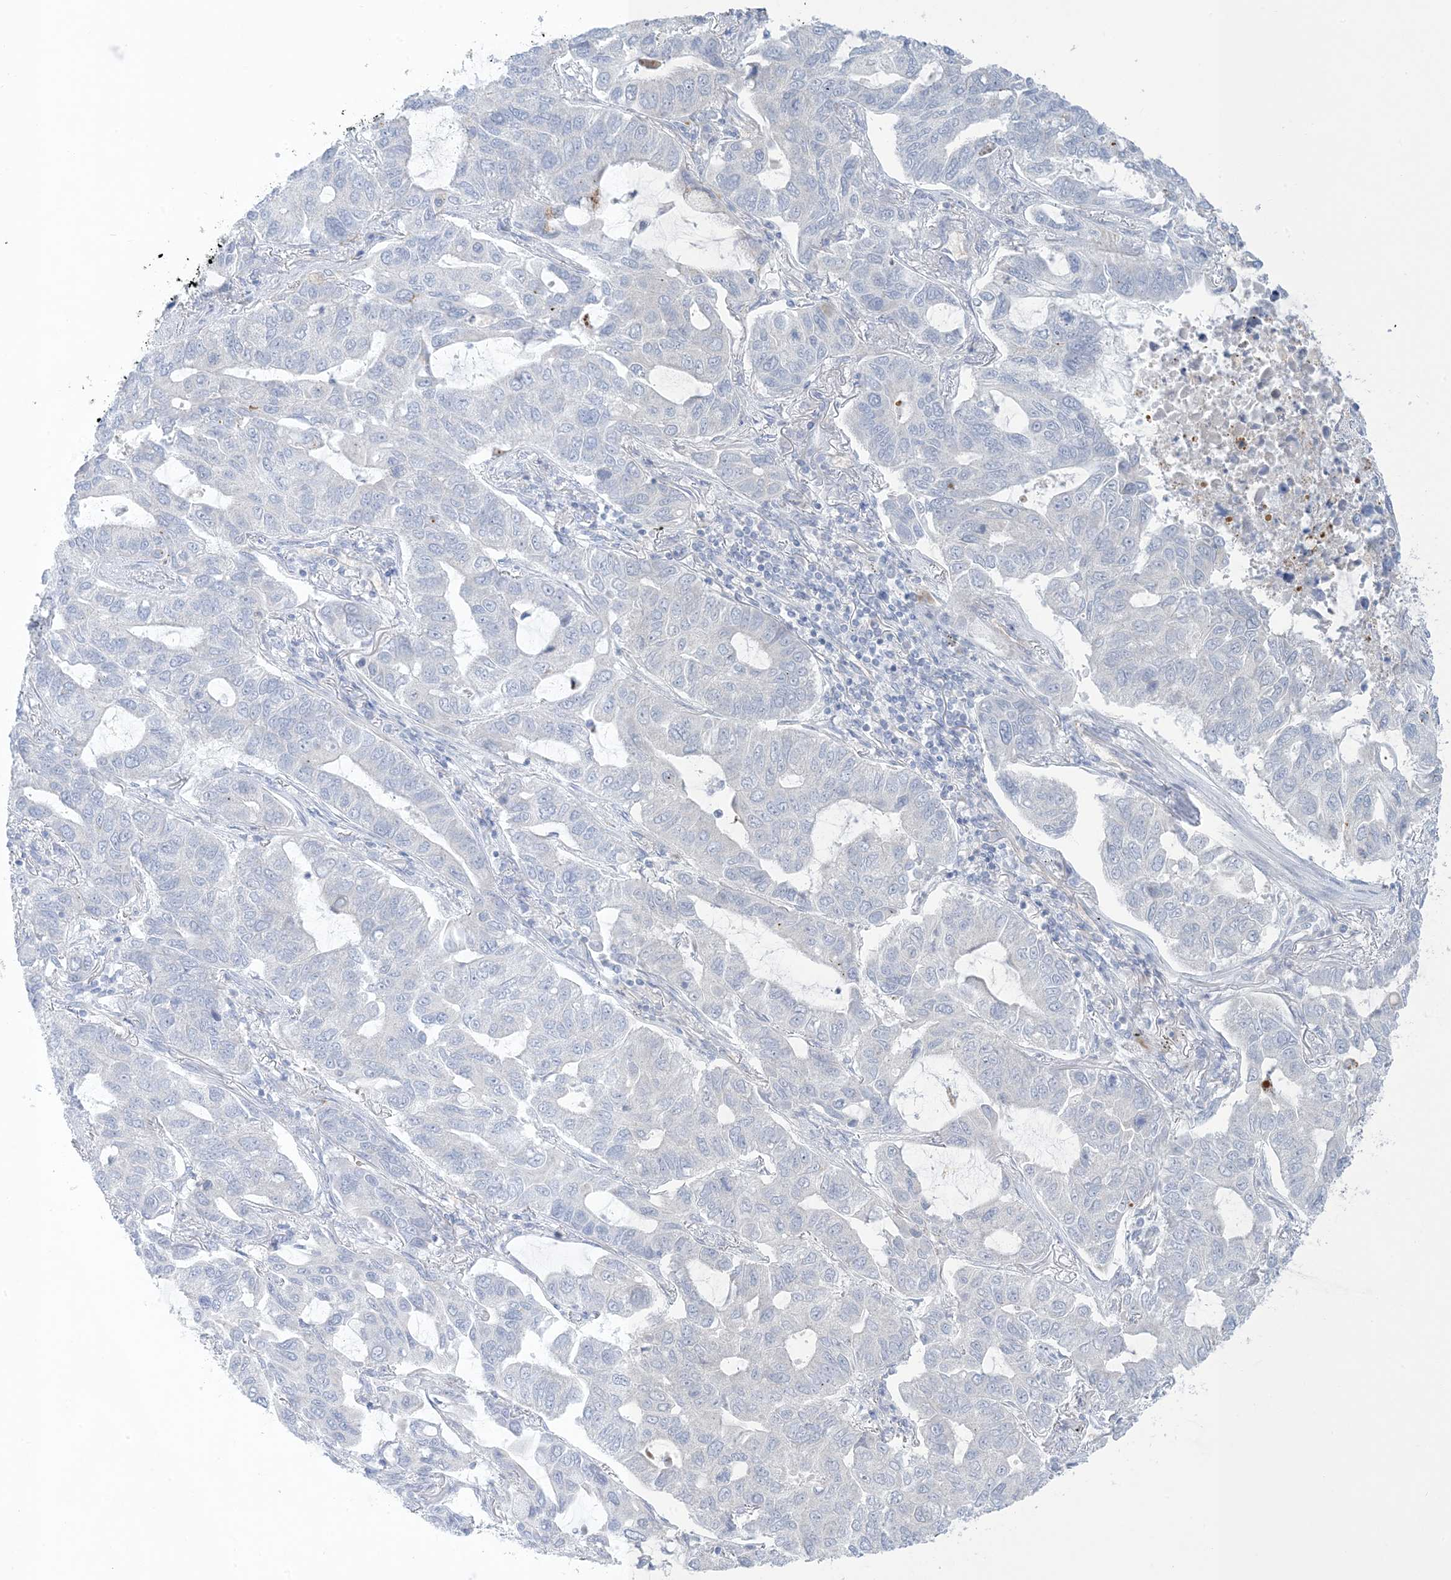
{"staining": {"intensity": "negative", "quantity": "none", "location": "none"}, "tissue": "lung cancer", "cell_type": "Tumor cells", "image_type": "cancer", "snomed": [{"axis": "morphology", "description": "Adenocarcinoma, NOS"}, {"axis": "topography", "description": "Lung"}], "caption": "Immunohistochemistry histopathology image of human adenocarcinoma (lung) stained for a protein (brown), which exhibits no staining in tumor cells.", "gene": "XIRP2", "patient": {"sex": "male", "age": 64}}